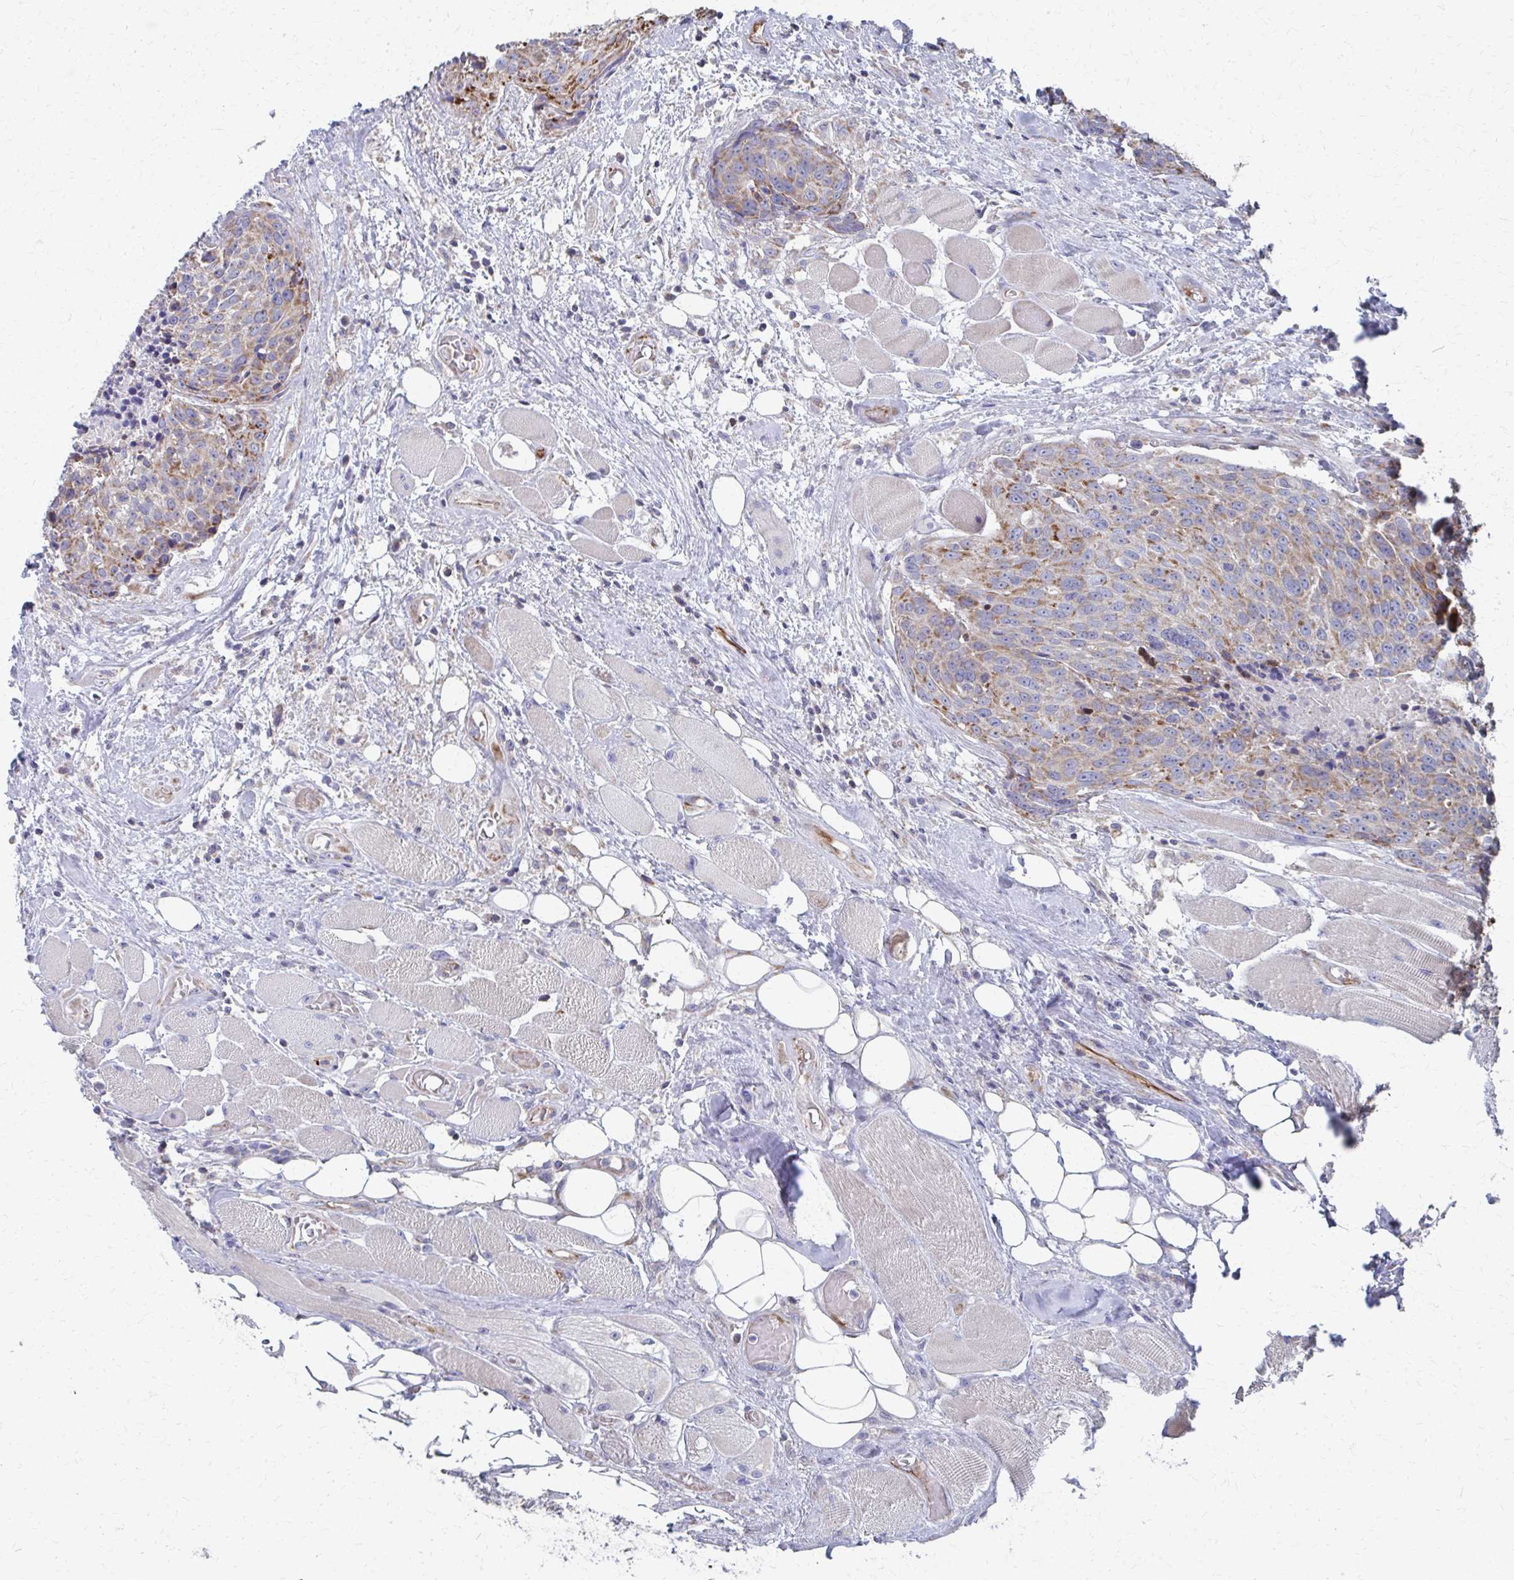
{"staining": {"intensity": "weak", "quantity": "25%-75%", "location": "cytoplasmic/membranous"}, "tissue": "head and neck cancer", "cell_type": "Tumor cells", "image_type": "cancer", "snomed": [{"axis": "morphology", "description": "Squamous cell carcinoma, NOS"}, {"axis": "topography", "description": "Oral tissue"}, {"axis": "topography", "description": "Head-Neck"}], "caption": "Head and neck squamous cell carcinoma stained for a protein (brown) demonstrates weak cytoplasmic/membranous positive expression in approximately 25%-75% of tumor cells.", "gene": "FAHD1", "patient": {"sex": "male", "age": 64}}